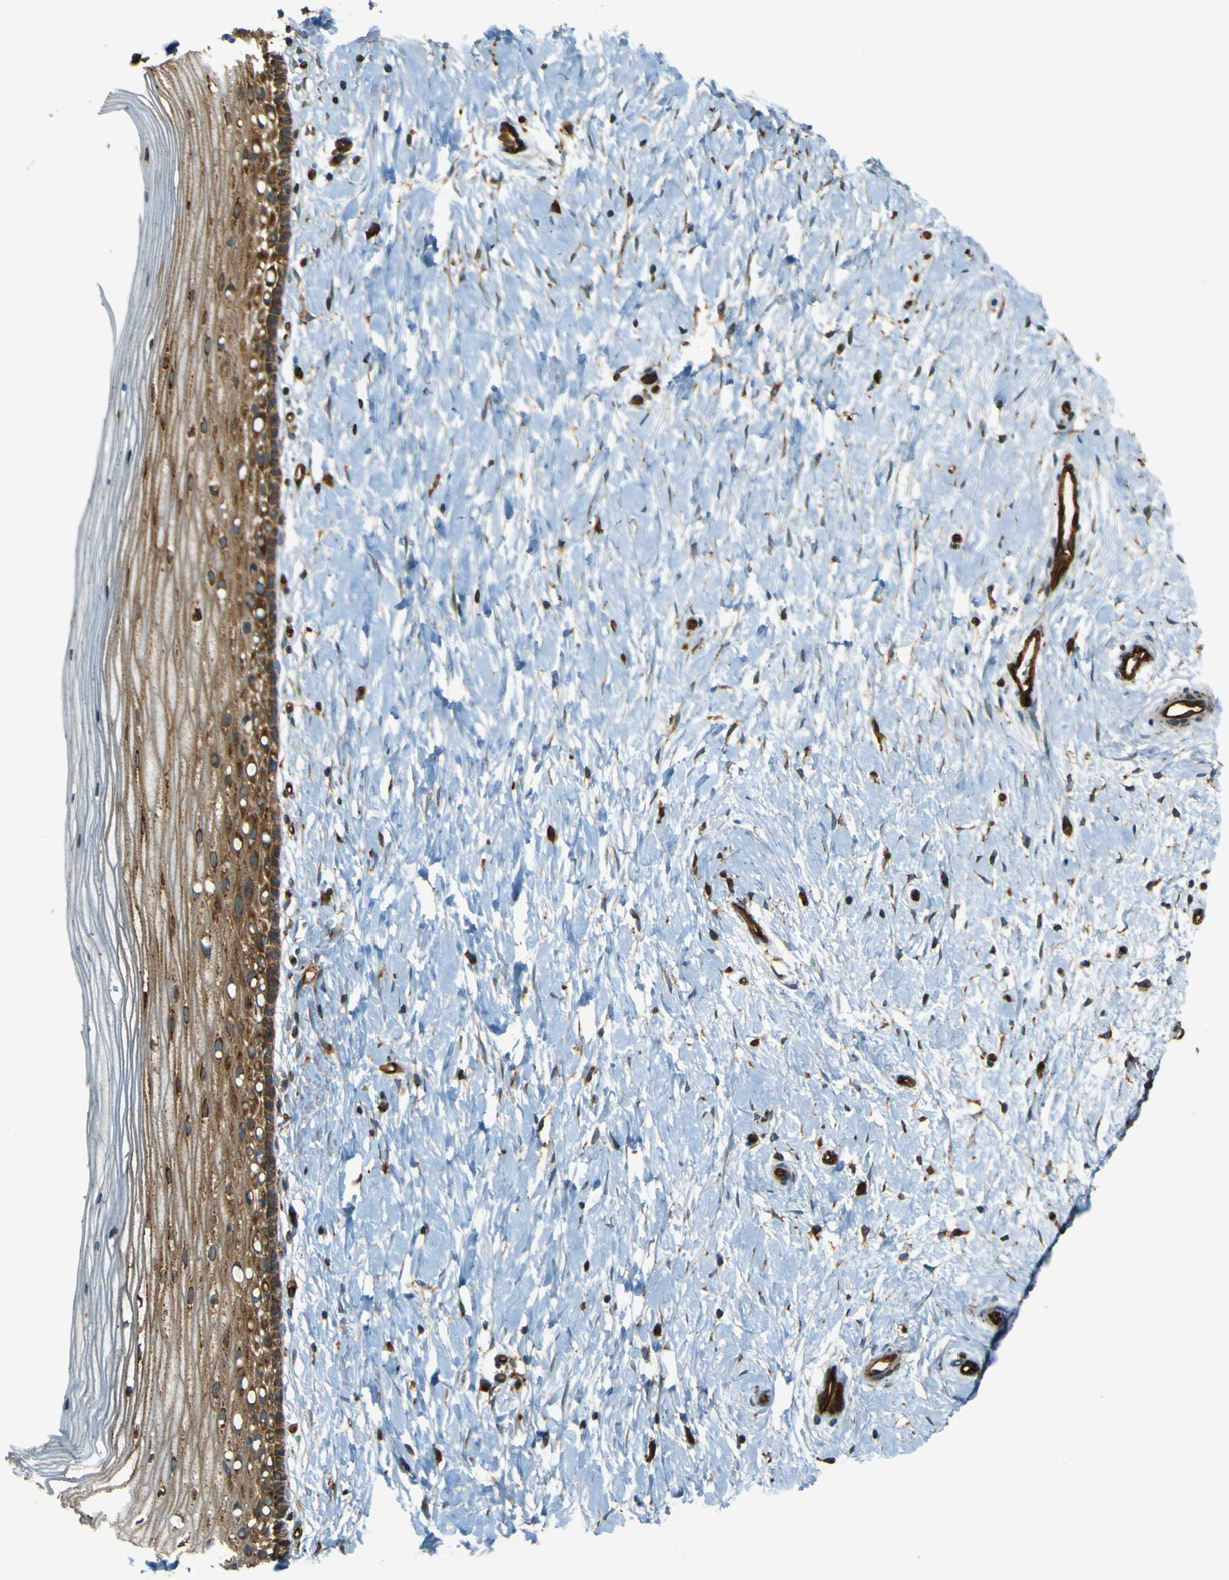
{"staining": {"intensity": "strong", "quantity": ">75%", "location": "cytoplasmic/membranous"}, "tissue": "cervix", "cell_type": "Glandular cells", "image_type": "normal", "snomed": [{"axis": "morphology", "description": "Normal tissue, NOS"}, {"axis": "topography", "description": "Cervix"}], "caption": "Cervix stained for a protein reveals strong cytoplasmic/membranous positivity in glandular cells. (DAB (3,3'-diaminobenzidine) IHC with brightfield microscopy, high magnification).", "gene": "DNAJC5", "patient": {"sex": "female", "age": 39}}